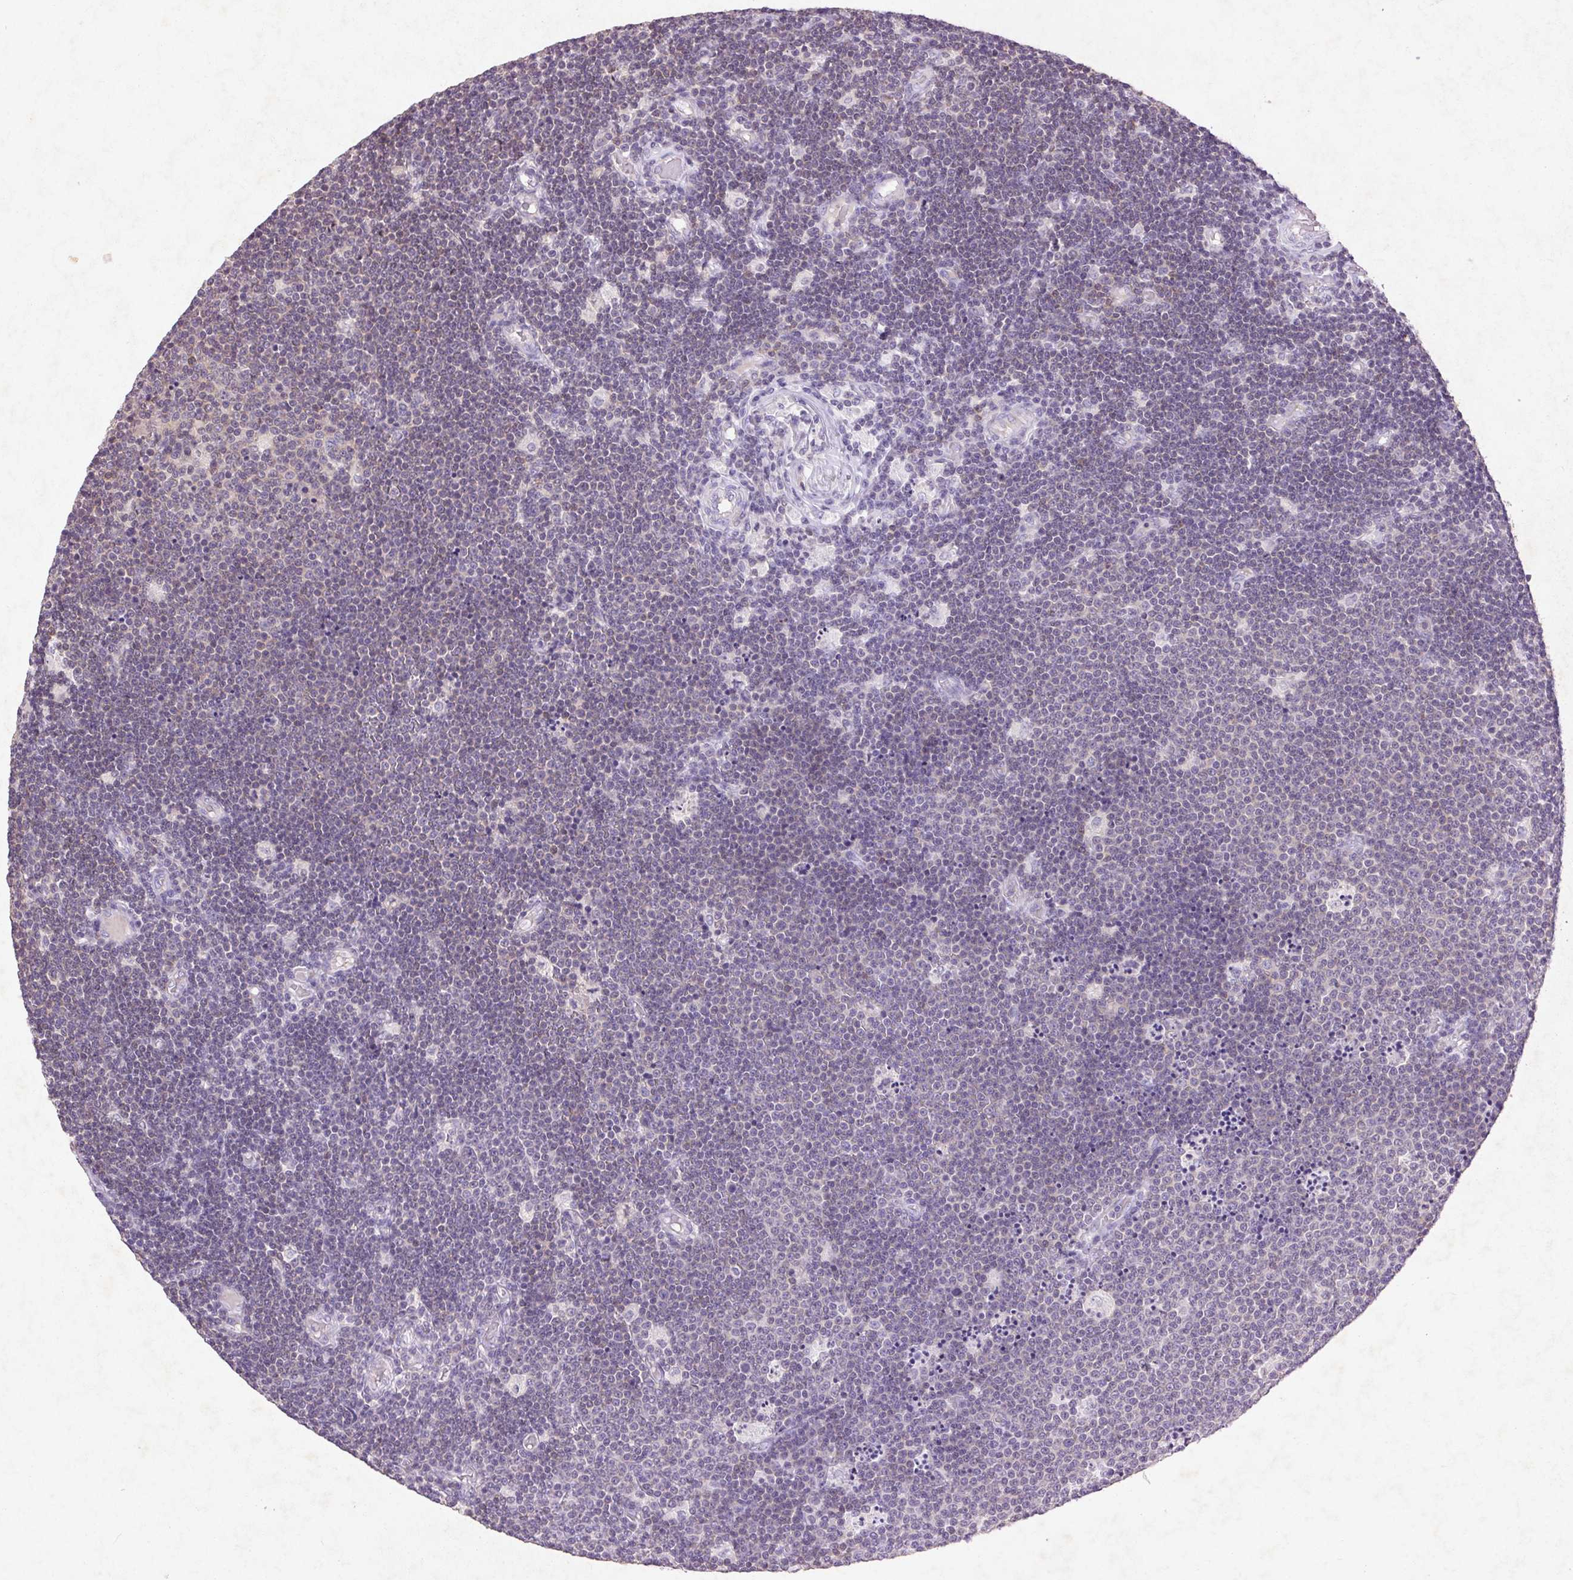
{"staining": {"intensity": "negative", "quantity": "none", "location": "none"}, "tissue": "lymphoma", "cell_type": "Tumor cells", "image_type": "cancer", "snomed": [{"axis": "morphology", "description": "Malignant lymphoma, non-Hodgkin's type, Low grade"}, {"axis": "topography", "description": "Brain"}], "caption": "DAB (3,3'-diaminobenzidine) immunohistochemical staining of human low-grade malignant lymphoma, non-Hodgkin's type exhibits no significant staining in tumor cells.", "gene": "FNDC7", "patient": {"sex": "female", "age": 66}}